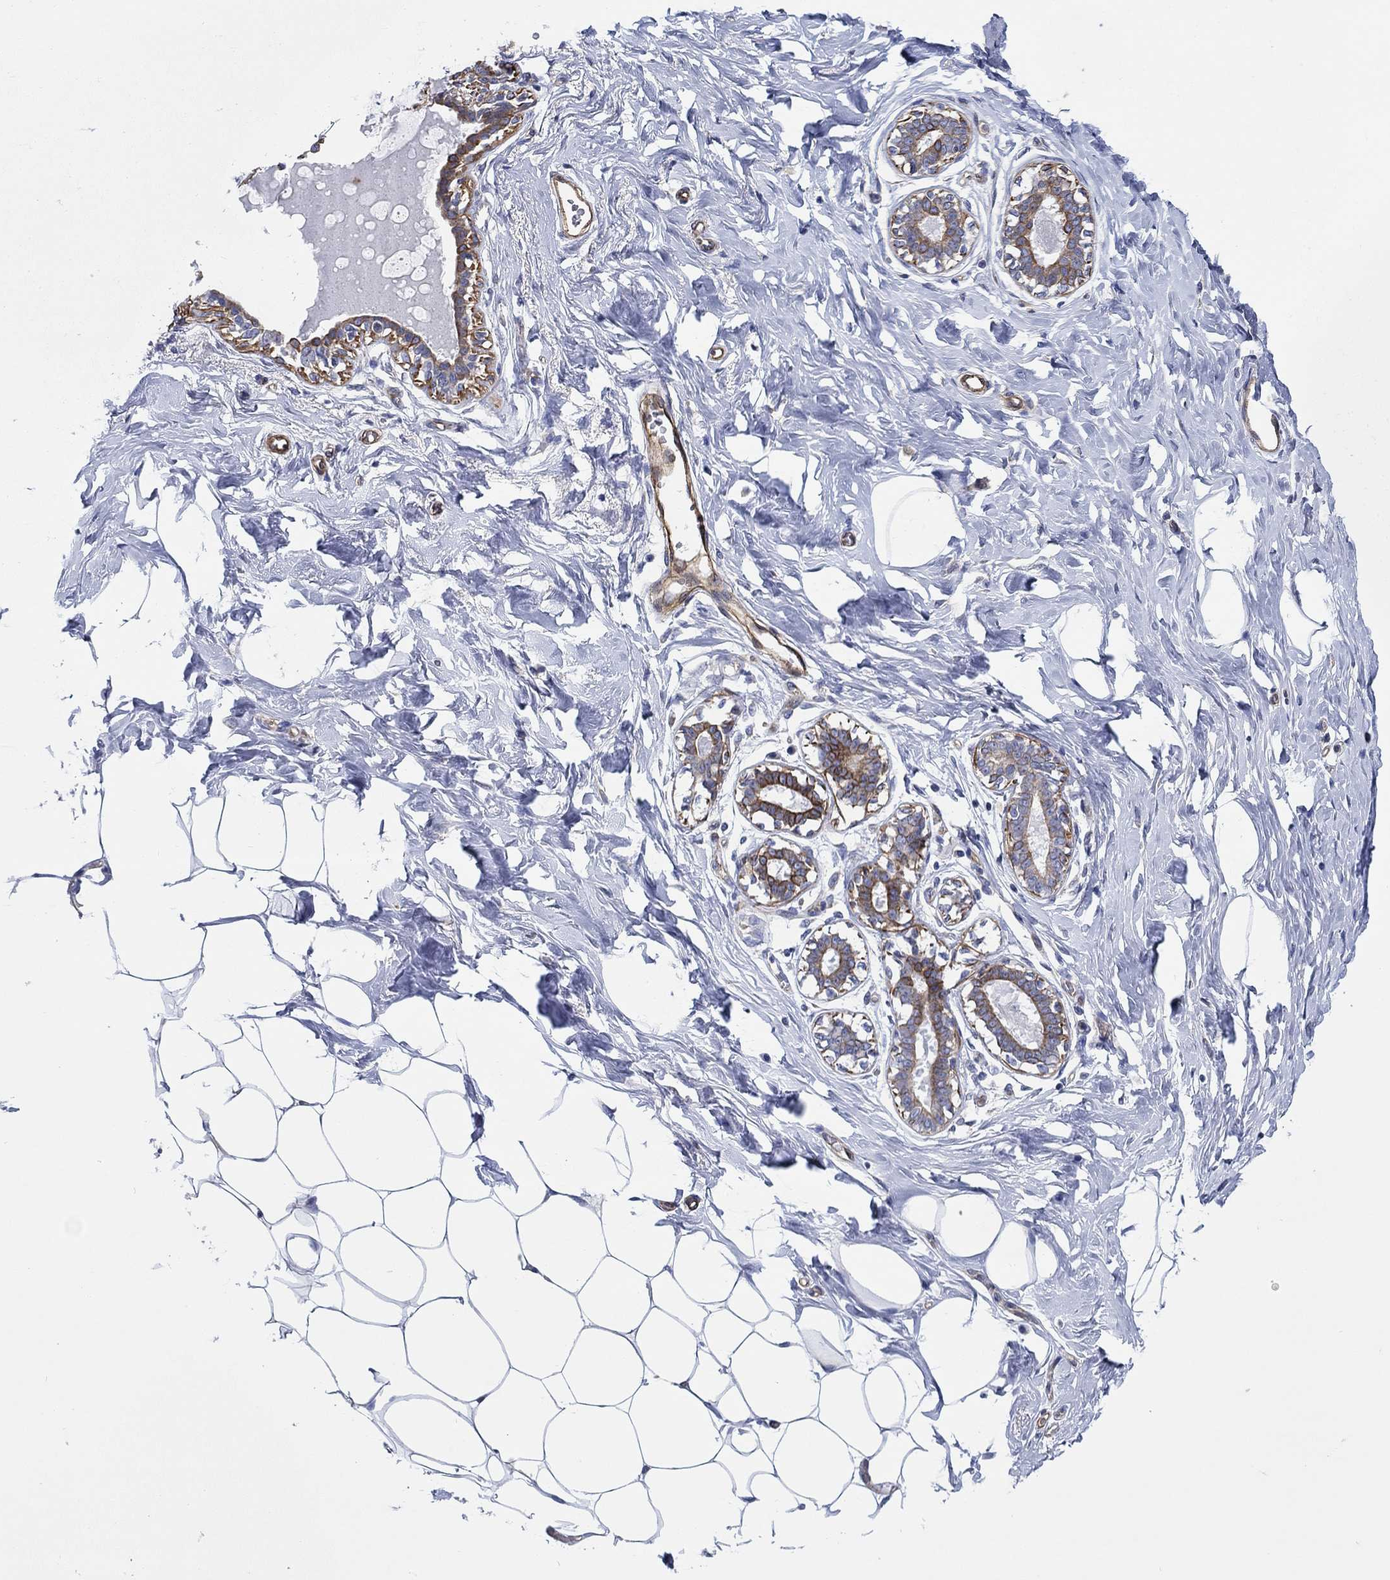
{"staining": {"intensity": "negative", "quantity": "none", "location": "none"}, "tissue": "breast", "cell_type": "Adipocytes", "image_type": "normal", "snomed": [{"axis": "morphology", "description": "Normal tissue, NOS"}, {"axis": "morphology", "description": "Lobular carcinoma, in situ"}, {"axis": "topography", "description": "Breast"}], "caption": "High magnification brightfield microscopy of benign breast stained with DAB (brown) and counterstained with hematoxylin (blue): adipocytes show no significant staining.", "gene": "FMN1", "patient": {"sex": "female", "age": 35}}